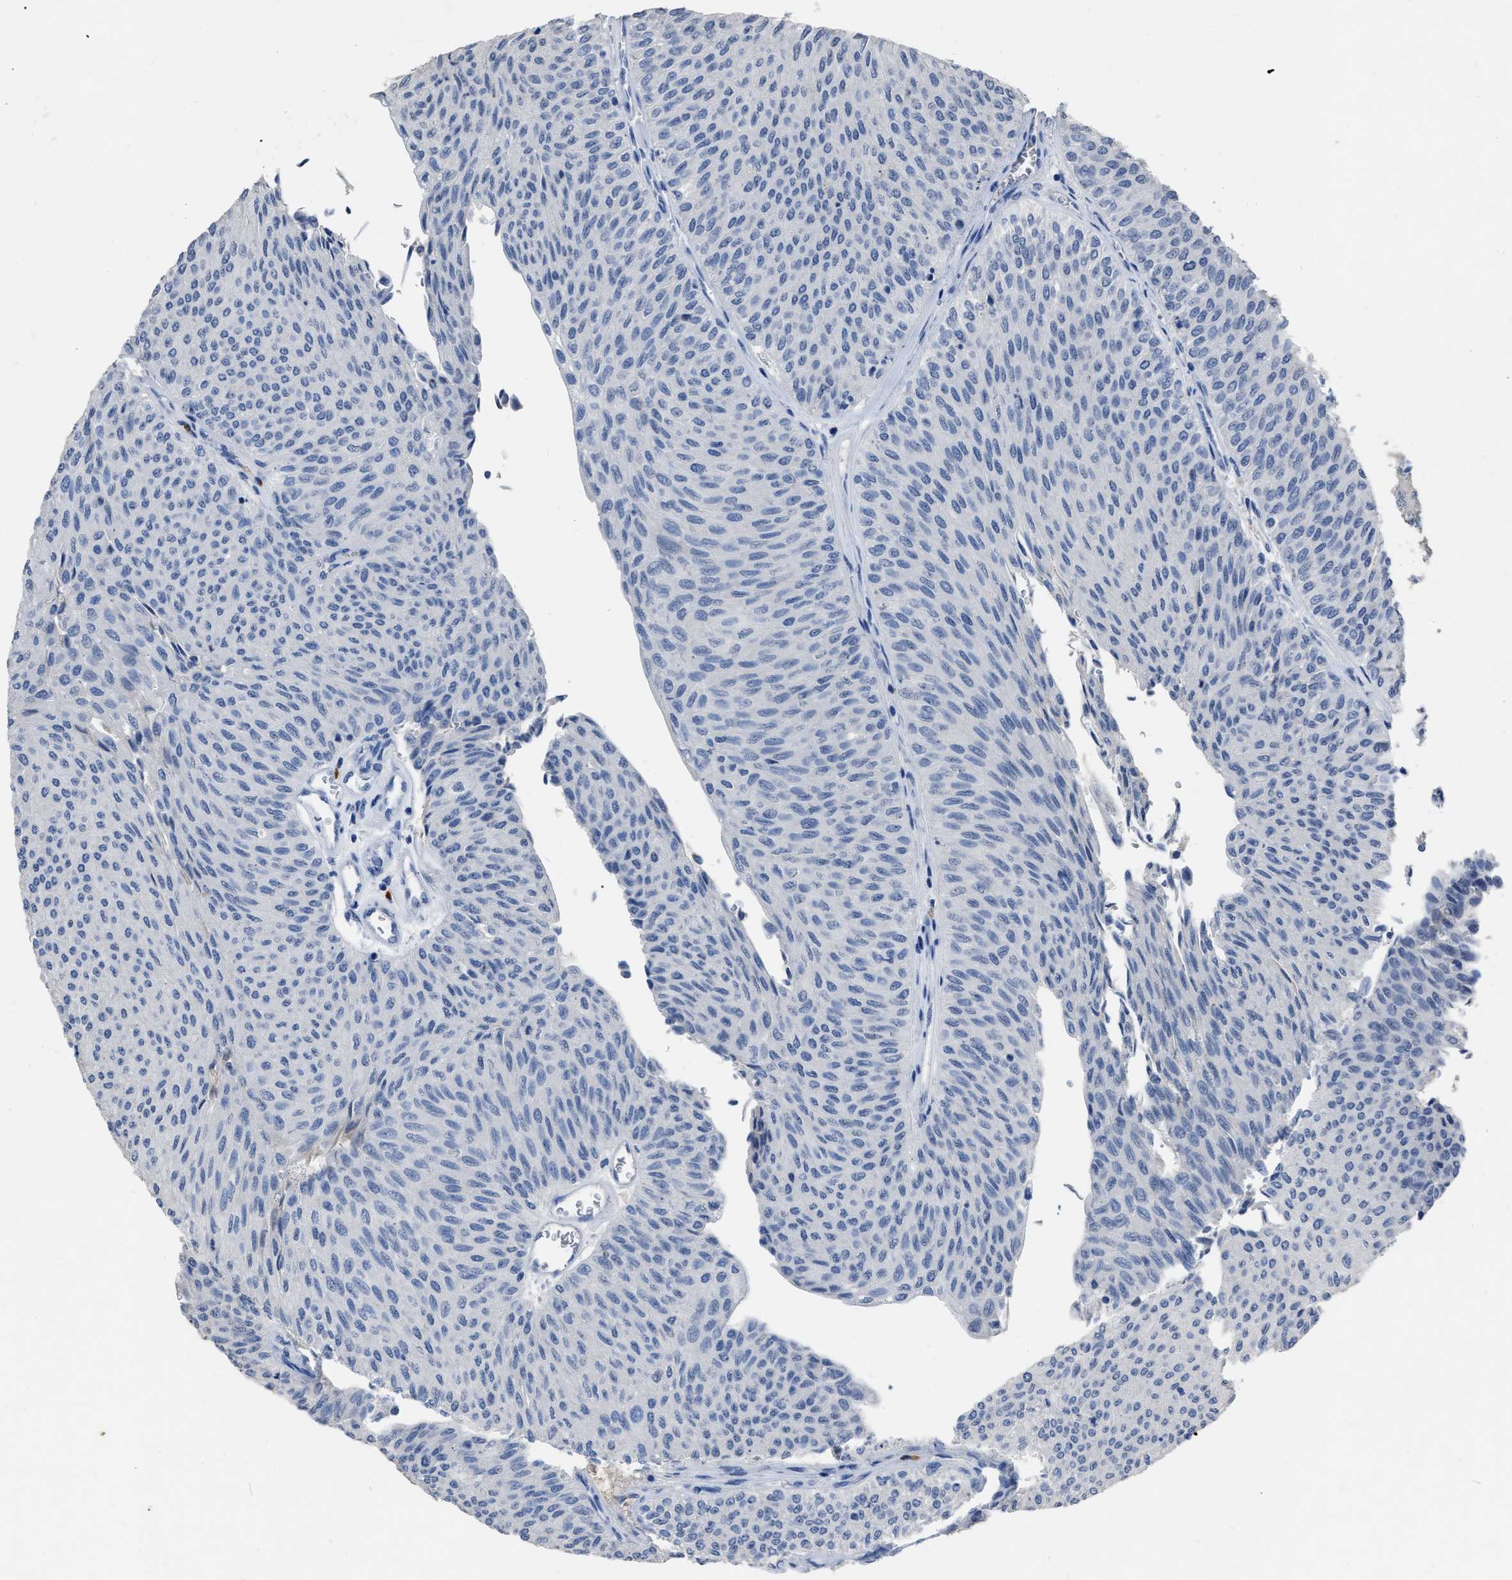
{"staining": {"intensity": "negative", "quantity": "none", "location": "none"}, "tissue": "urothelial cancer", "cell_type": "Tumor cells", "image_type": "cancer", "snomed": [{"axis": "morphology", "description": "Urothelial carcinoma, Low grade"}, {"axis": "topography", "description": "Urinary bladder"}], "caption": "This is an IHC image of human low-grade urothelial carcinoma. There is no staining in tumor cells.", "gene": "HABP2", "patient": {"sex": "male", "age": 78}}